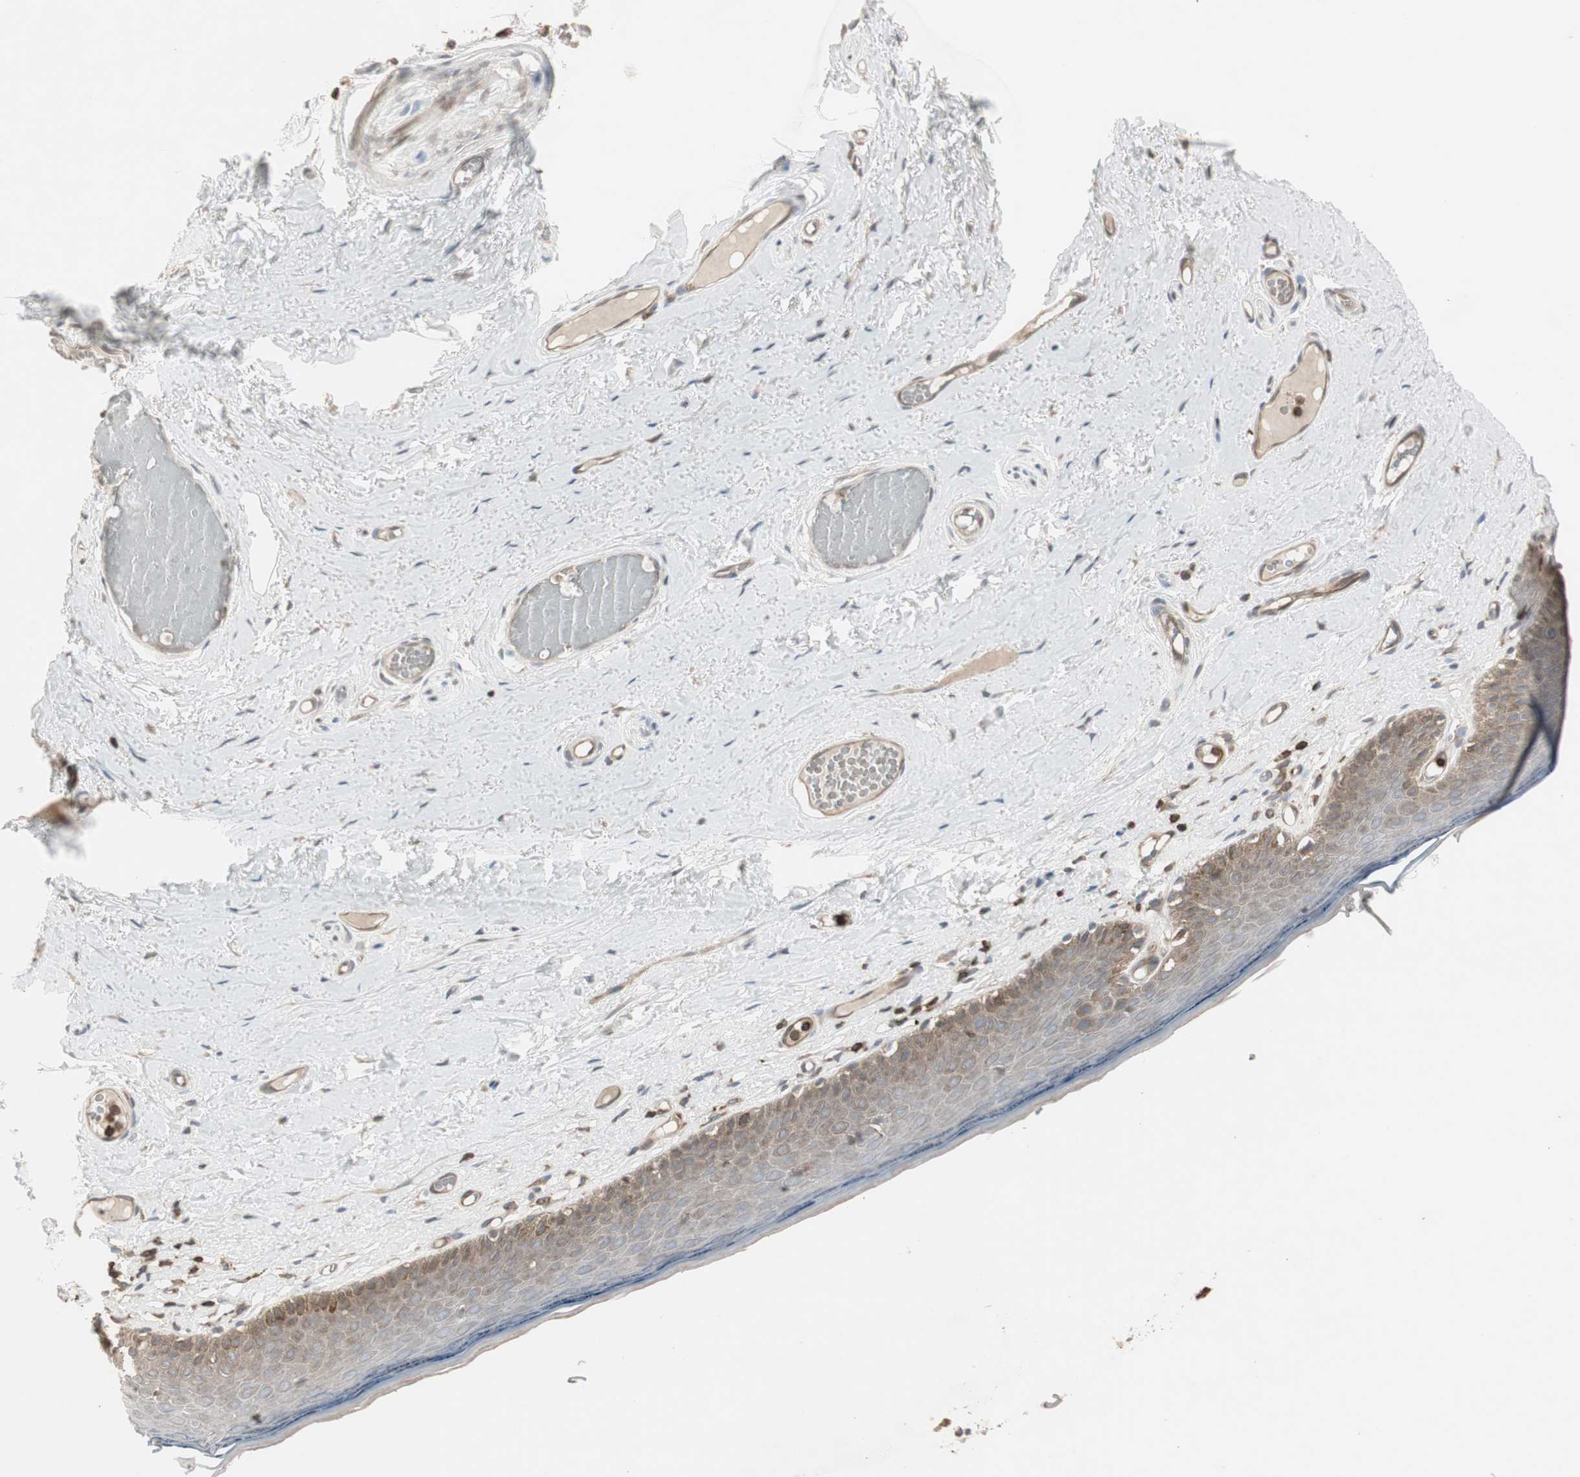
{"staining": {"intensity": "moderate", "quantity": "<25%", "location": "cytoplasmic/membranous"}, "tissue": "skin", "cell_type": "Epidermal cells", "image_type": "normal", "snomed": [{"axis": "morphology", "description": "Normal tissue, NOS"}, {"axis": "topography", "description": "Vulva"}], "caption": "Immunohistochemistry (IHC) of benign human skin exhibits low levels of moderate cytoplasmic/membranous positivity in approximately <25% of epidermal cells. Using DAB (brown) and hematoxylin (blue) stains, captured at high magnification using brightfield microscopy.", "gene": "ARHGEF1", "patient": {"sex": "female", "age": 54}}